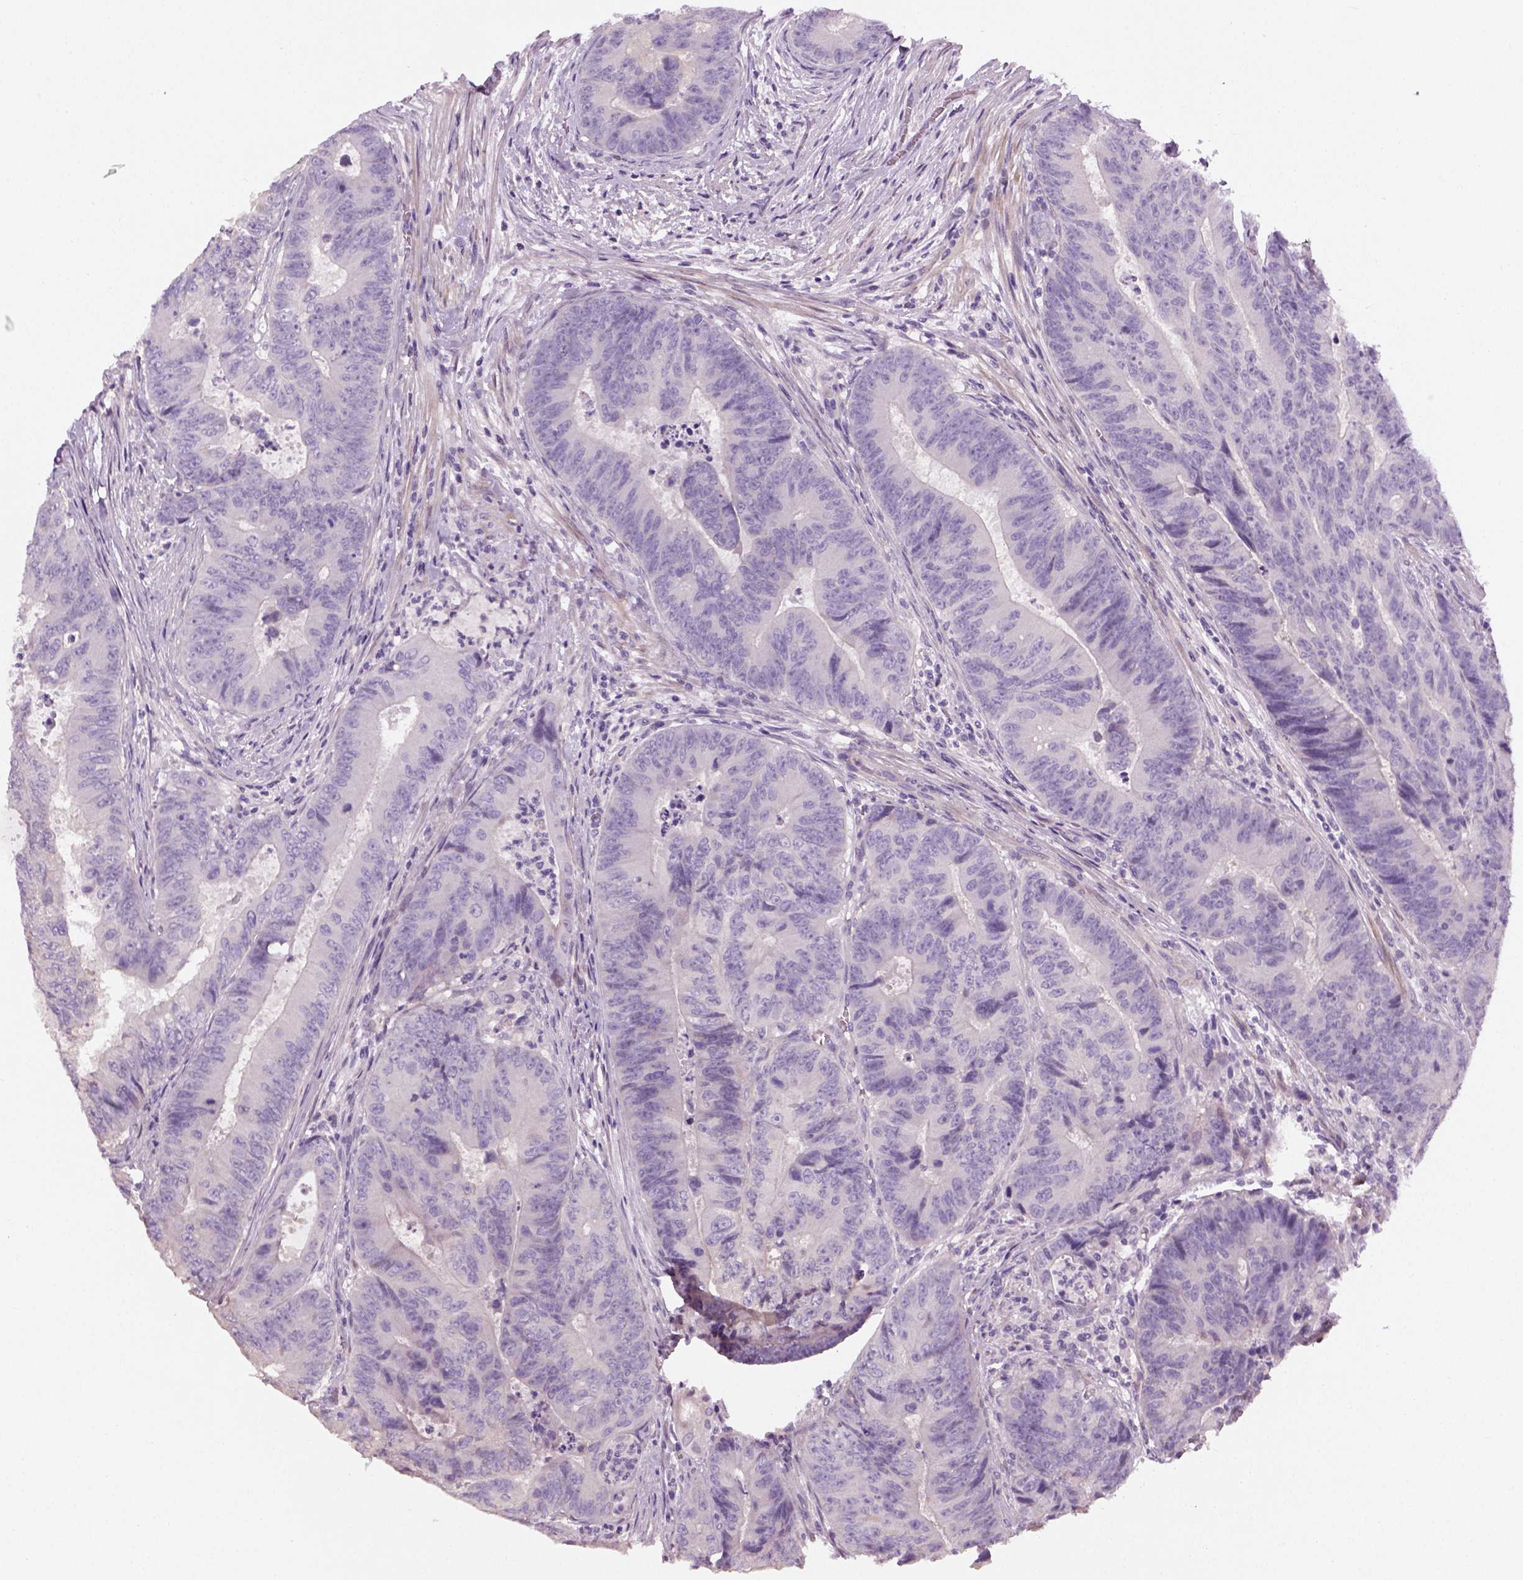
{"staining": {"intensity": "negative", "quantity": "none", "location": "none"}, "tissue": "colorectal cancer", "cell_type": "Tumor cells", "image_type": "cancer", "snomed": [{"axis": "morphology", "description": "Adenocarcinoma, NOS"}, {"axis": "topography", "description": "Colon"}], "caption": "This is an immunohistochemistry image of colorectal adenocarcinoma. There is no expression in tumor cells.", "gene": "ELOVL3", "patient": {"sex": "female", "age": 48}}